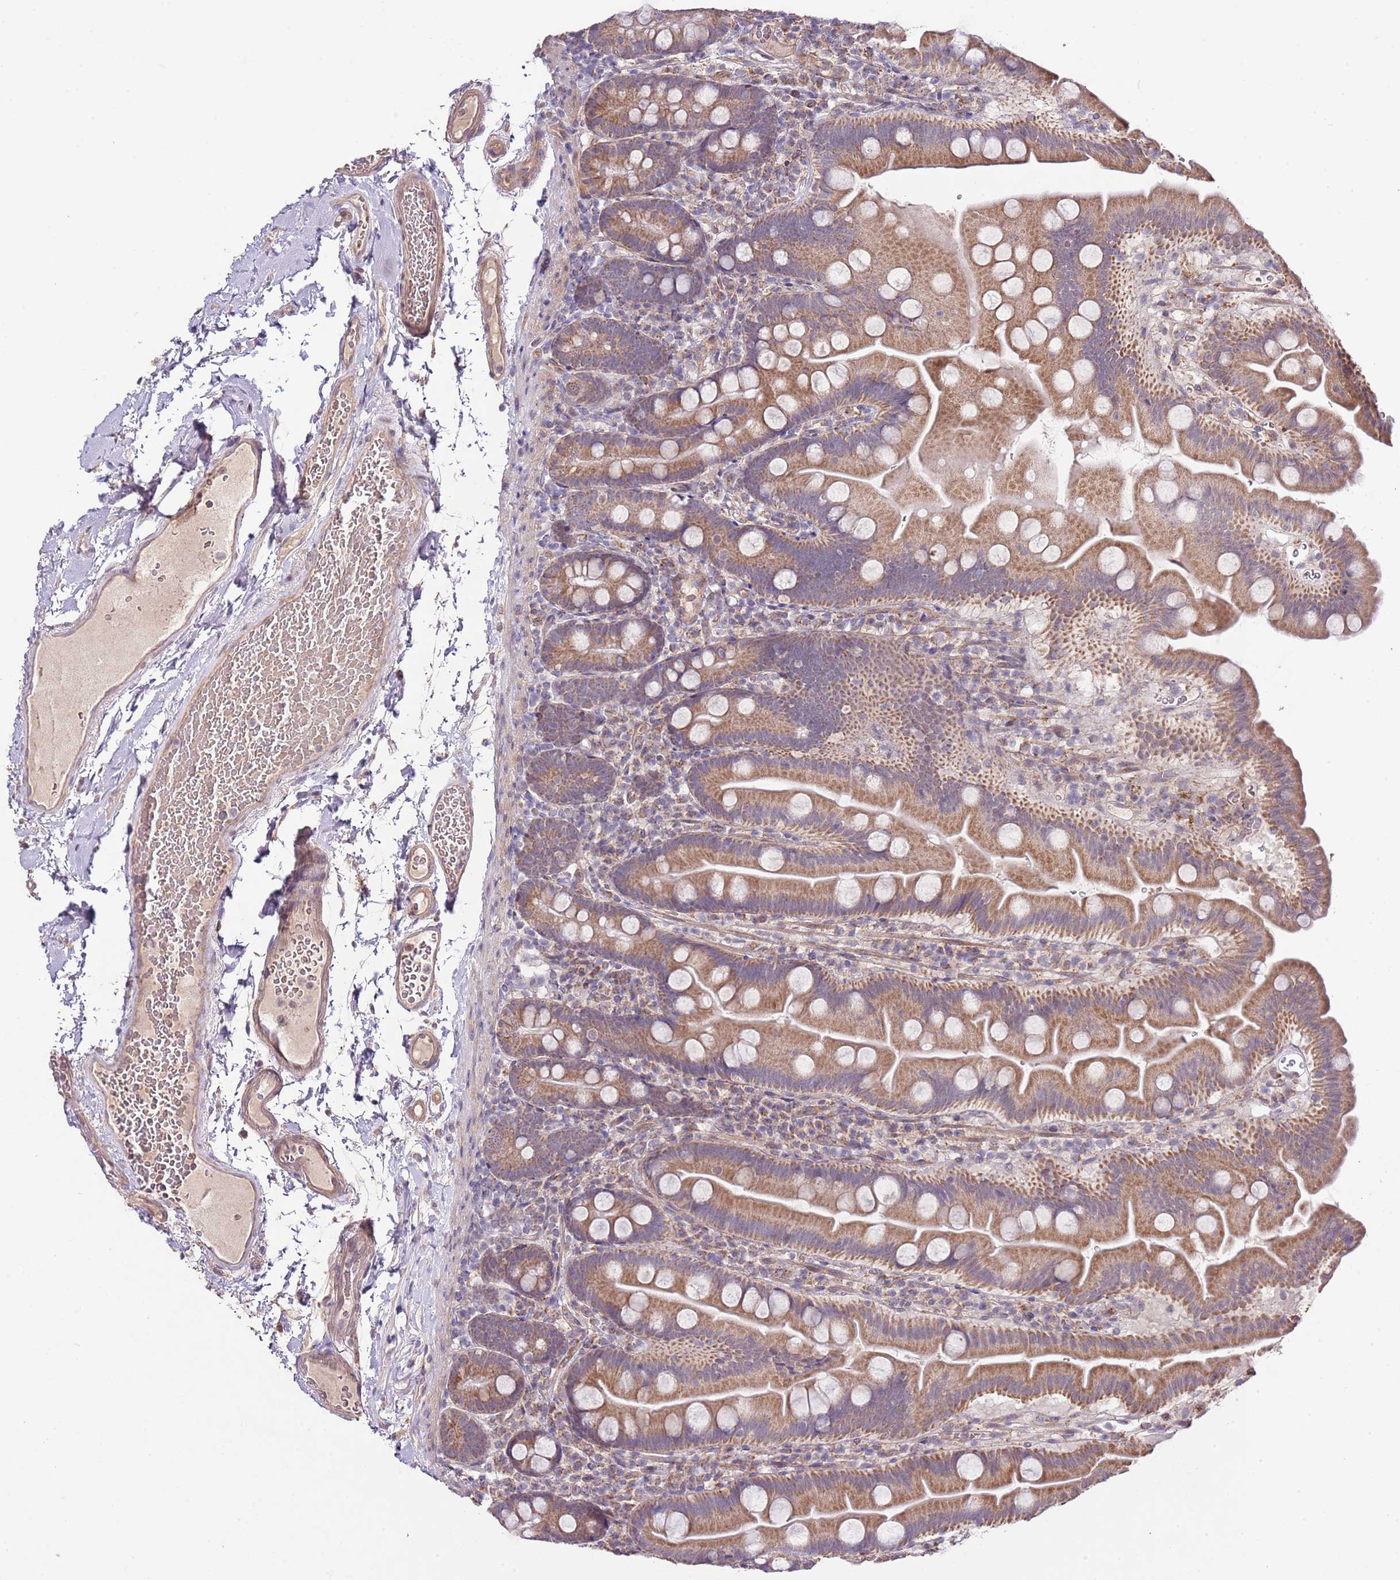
{"staining": {"intensity": "moderate", "quantity": ">75%", "location": "cytoplasmic/membranous"}, "tissue": "small intestine", "cell_type": "Glandular cells", "image_type": "normal", "snomed": [{"axis": "morphology", "description": "Normal tissue, NOS"}, {"axis": "topography", "description": "Small intestine"}], "caption": "Glandular cells demonstrate moderate cytoplasmic/membranous expression in about >75% of cells in normal small intestine.", "gene": "IVD", "patient": {"sex": "female", "age": 68}}